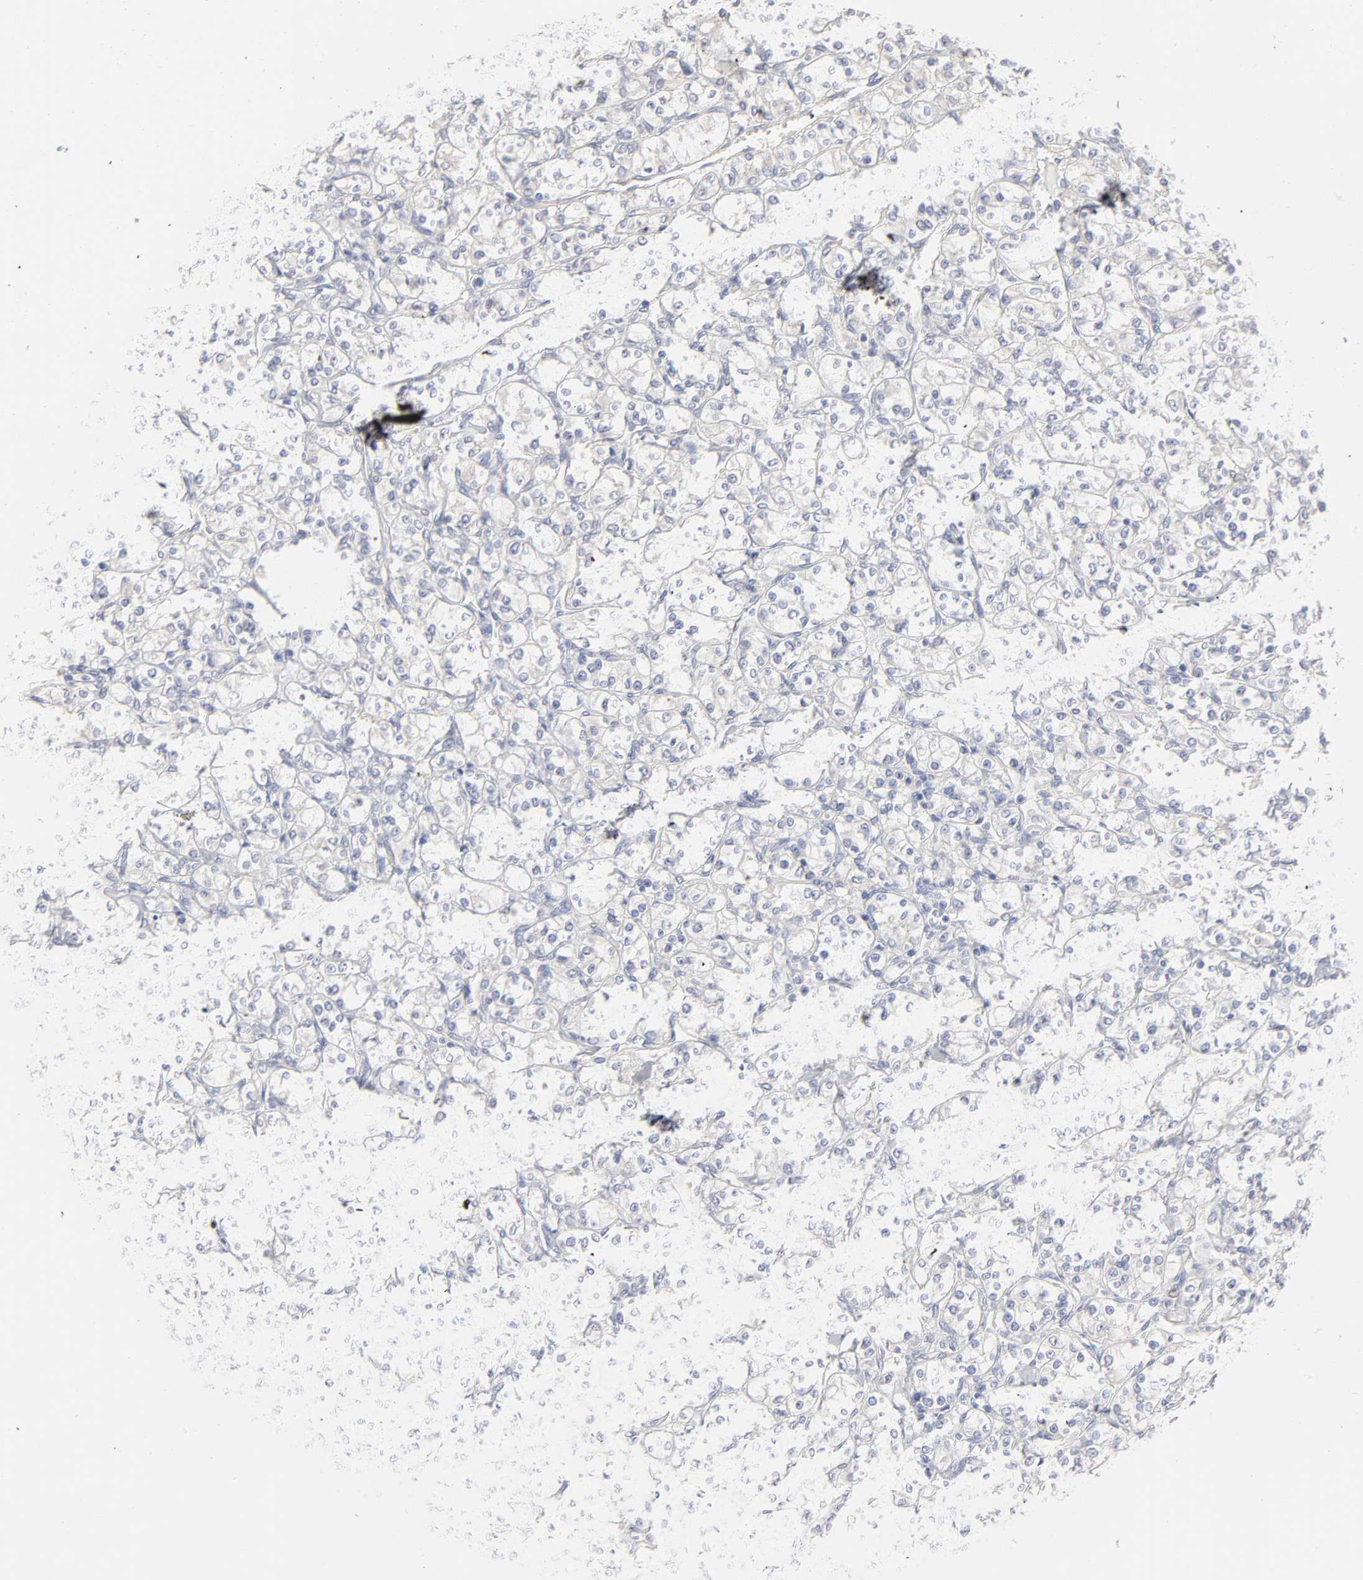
{"staining": {"intensity": "negative", "quantity": "none", "location": "none"}, "tissue": "renal cancer", "cell_type": "Tumor cells", "image_type": "cancer", "snomed": [{"axis": "morphology", "description": "Adenocarcinoma, NOS"}, {"axis": "topography", "description": "Kidney"}], "caption": "Histopathology image shows no significant protein expression in tumor cells of renal adenocarcinoma. Nuclei are stained in blue.", "gene": "DNAL4", "patient": {"sex": "male", "age": 77}}